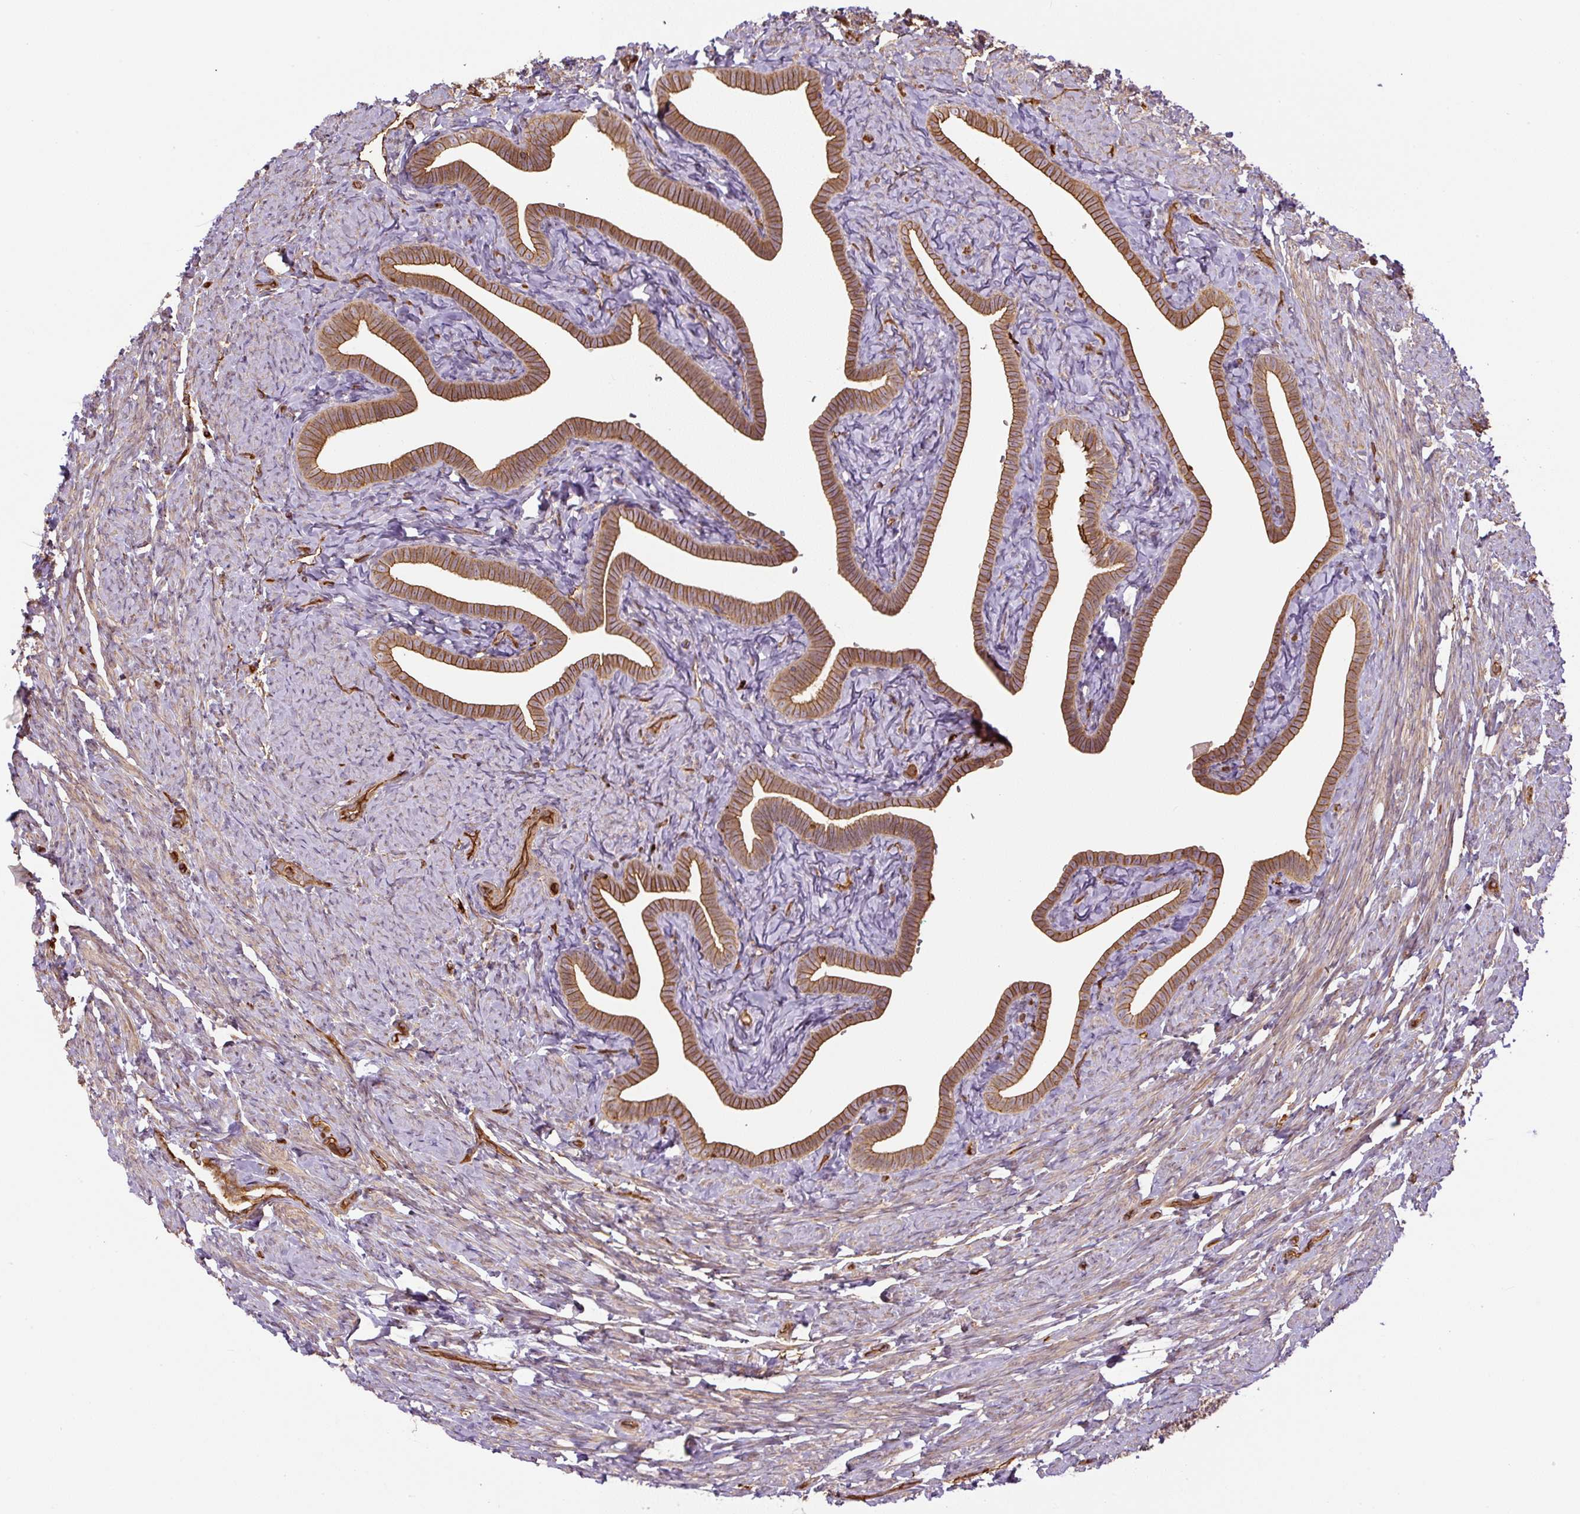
{"staining": {"intensity": "moderate", "quantity": ">75%", "location": "cytoplasmic/membranous"}, "tissue": "fallopian tube", "cell_type": "Glandular cells", "image_type": "normal", "snomed": [{"axis": "morphology", "description": "Normal tissue, NOS"}, {"axis": "topography", "description": "Fallopian tube"}], "caption": "A micrograph showing moderate cytoplasmic/membranous positivity in about >75% of glandular cells in benign fallopian tube, as visualized by brown immunohistochemical staining.", "gene": "B3GALT5", "patient": {"sex": "female", "age": 69}}